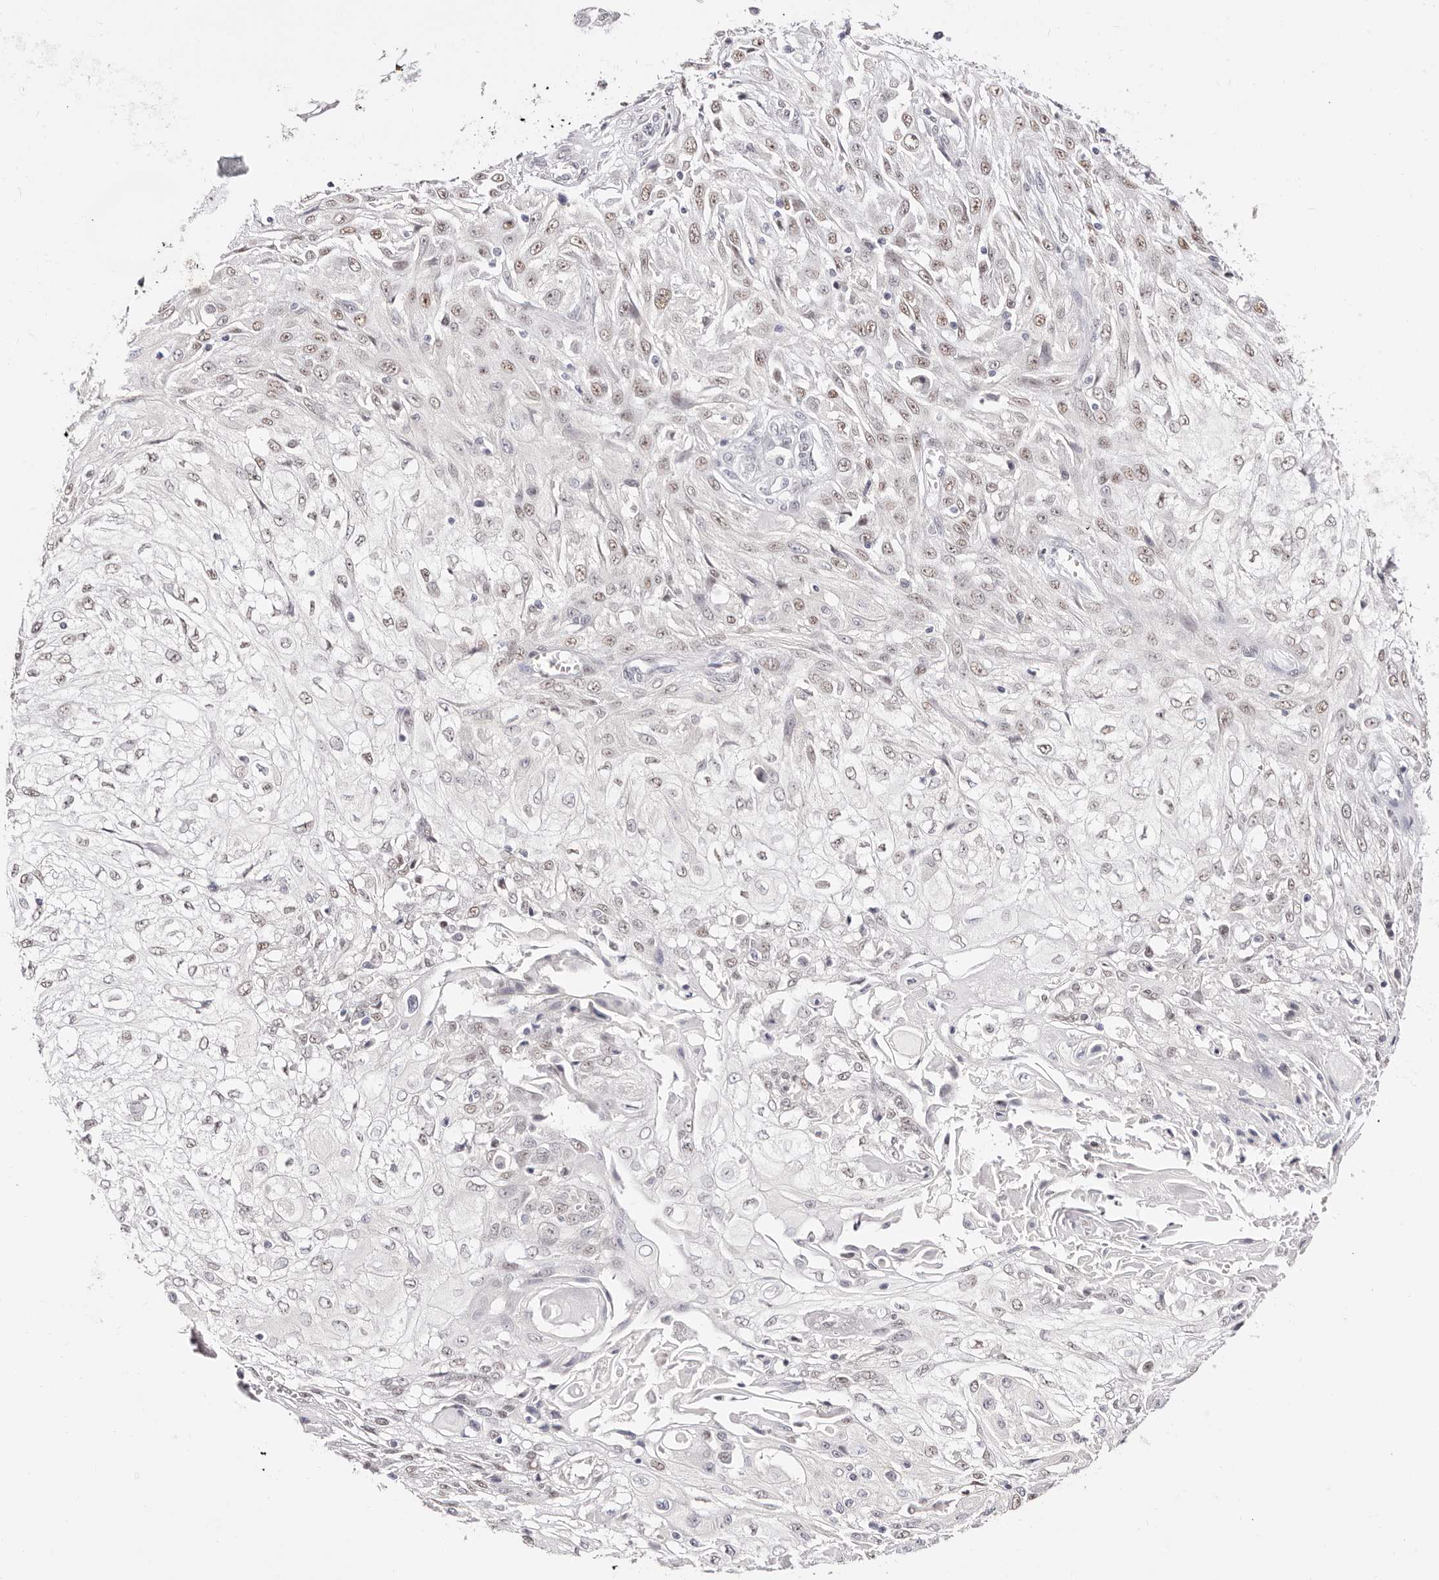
{"staining": {"intensity": "weak", "quantity": "25%-75%", "location": "nuclear"}, "tissue": "skin cancer", "cell_type": "Tumor cells", "image_type": "cancer", "snomed": [{"axis": "morphology", "description": "Squamous cell carcinoma, NOS"}, {"axis": "morphology", "description": "Squamous cell carcinoma, metastatic, NOS"}, {"axis": "topography", "description": "Skin"}, {"axis": "topography", "description": "Lymph node"}], "caption": "Protein positivity by IHC exhibits weak nuclear staining in about 25%-75% of tumor cells in skin cancer.", "gene": "TKT", "patient": {"sex": "male", "age": 75}}